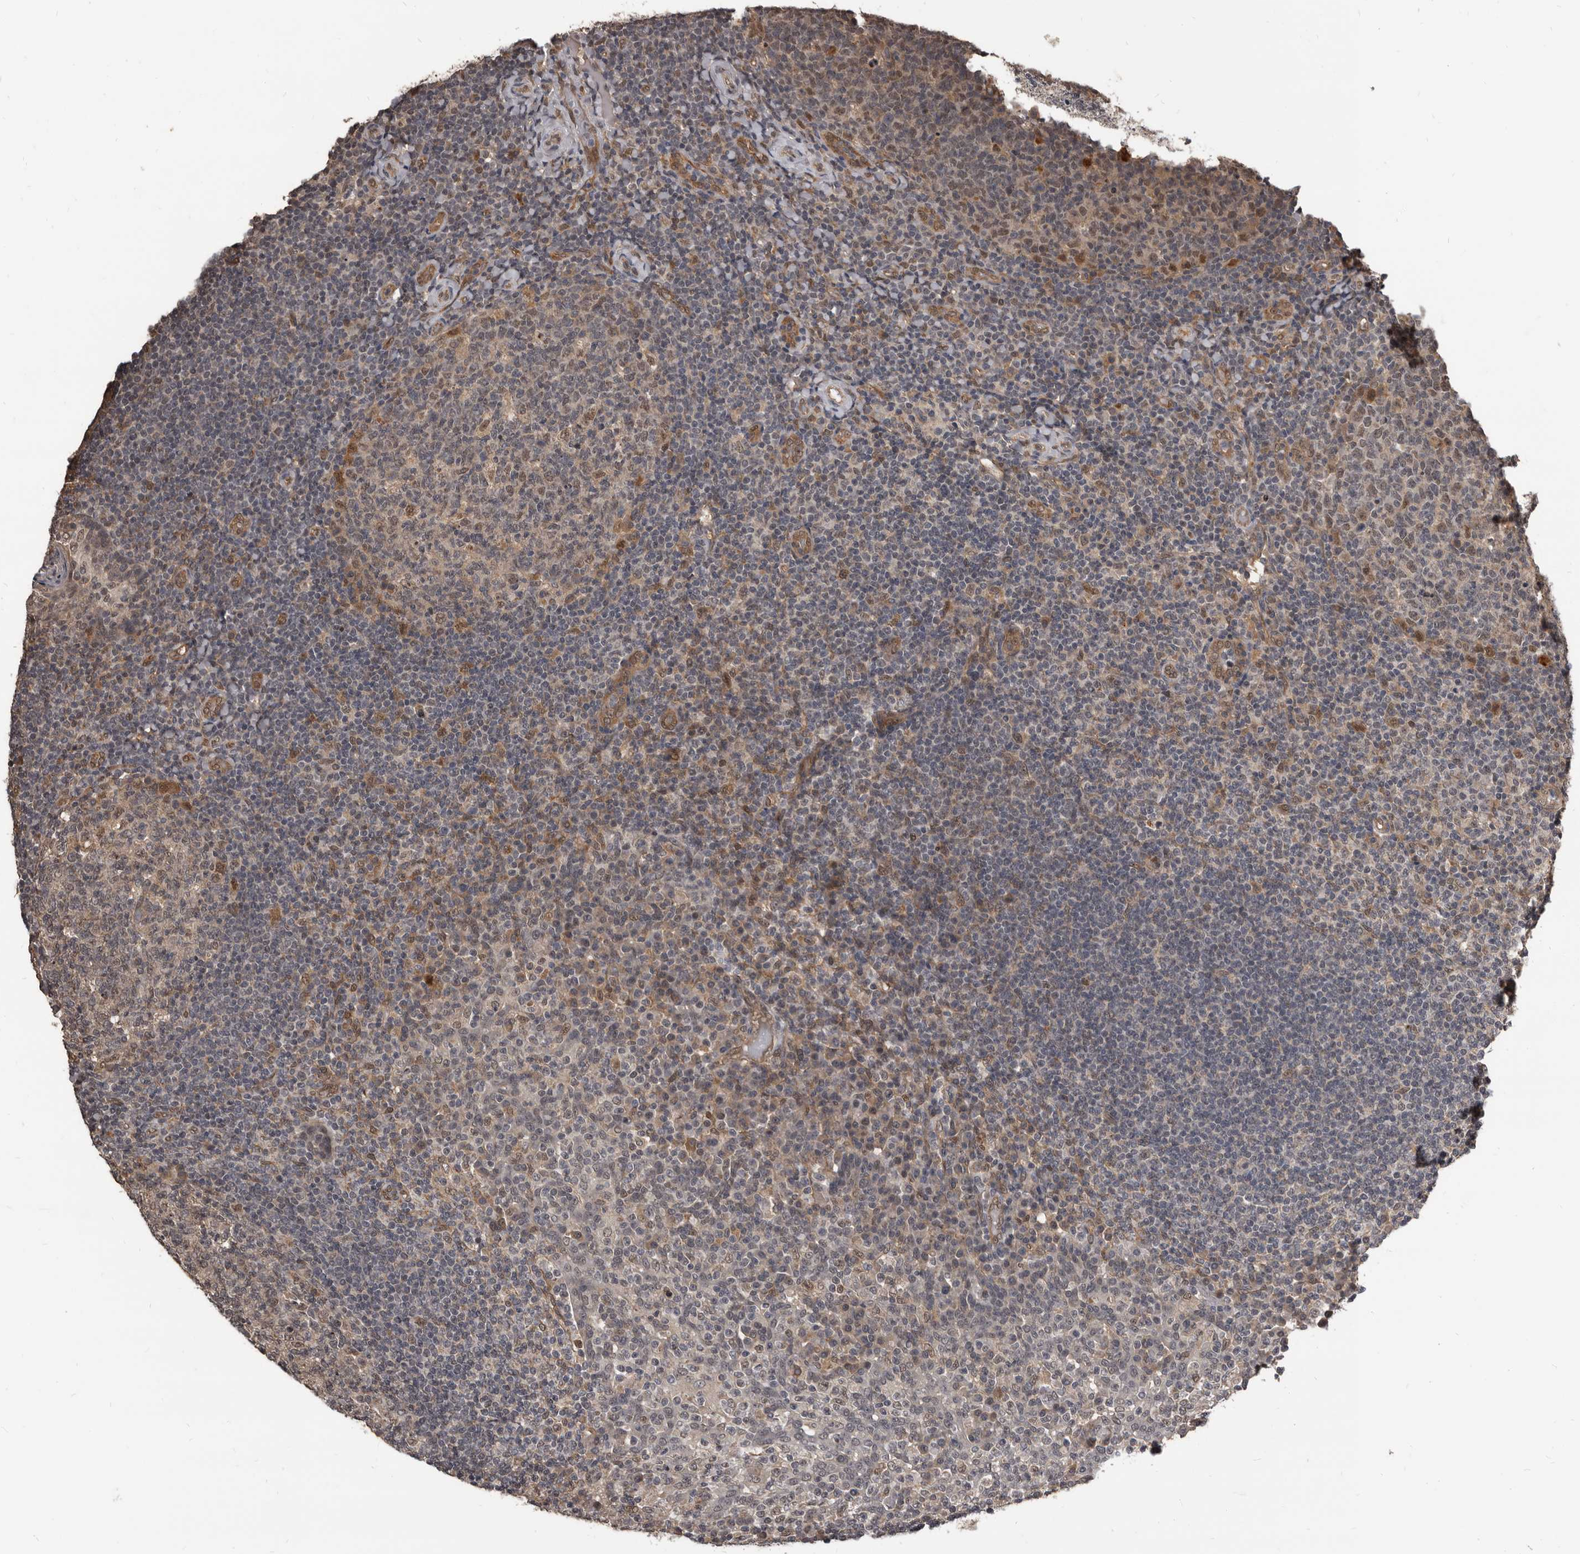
{"staining": {"intensity": "moderate", "quantity": "<25%", "location": "nuclear"}, "tissue": "tonsil", "cell_type": "Germinal center cells", "image_type": "normal", "snomed": [{"axis": "morphology", "description": "Normal tissue, NOS"}, {"axis": "topography", "description": "Tonsil"}], "caption": "Immunohistochemistry (IHC) of unremarkable tonsil reveals low levels of moderate nuclear staining in about <25% of germinal center cells. (DAB (3,3'-diaminobenzidine) = brown stain, brightfield microscopy at high magnification).", "gene": "AHR", "patient": {"sex": "female", "age": 19}}